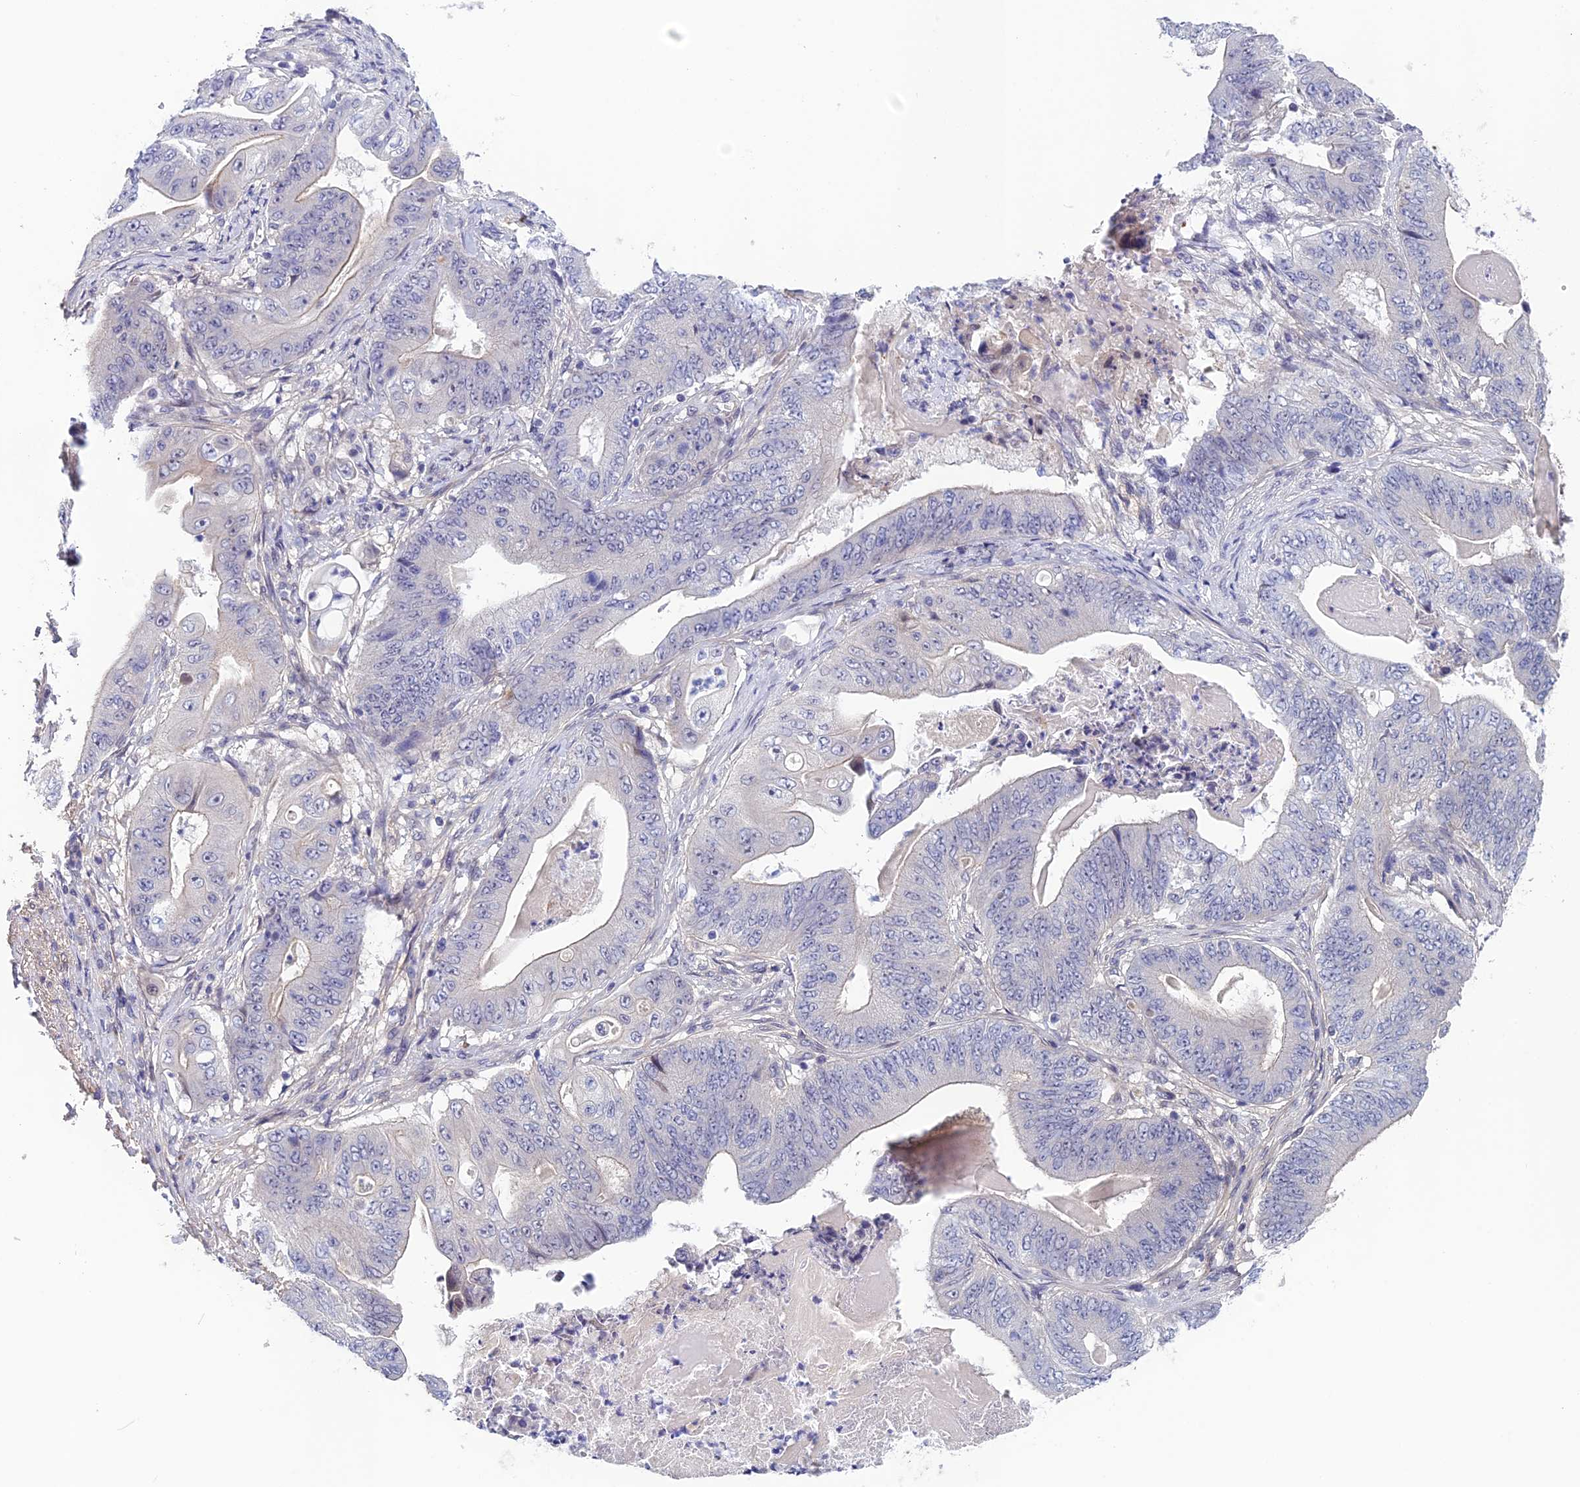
{"staining": {"intensity": "negative", "quantity": "none", "location": "none"}, "tissue": "stomach cancer", "cell_type": "Tumor cells", "image_type": "cancer", "snomed": [{"axis": "morphology", "description": "Adenocarcinoma, NOS"}, {"axis": "topography", "description": "Stomach"}], "caption": "DAB (3,3'-diaminobenzidine) immunohistochemical staining of human stomach adenocarcinoma reveals no significant staining in tumor cells.", "gene": "FKBPL", "patient": {"sex": "female", "age": 73}}